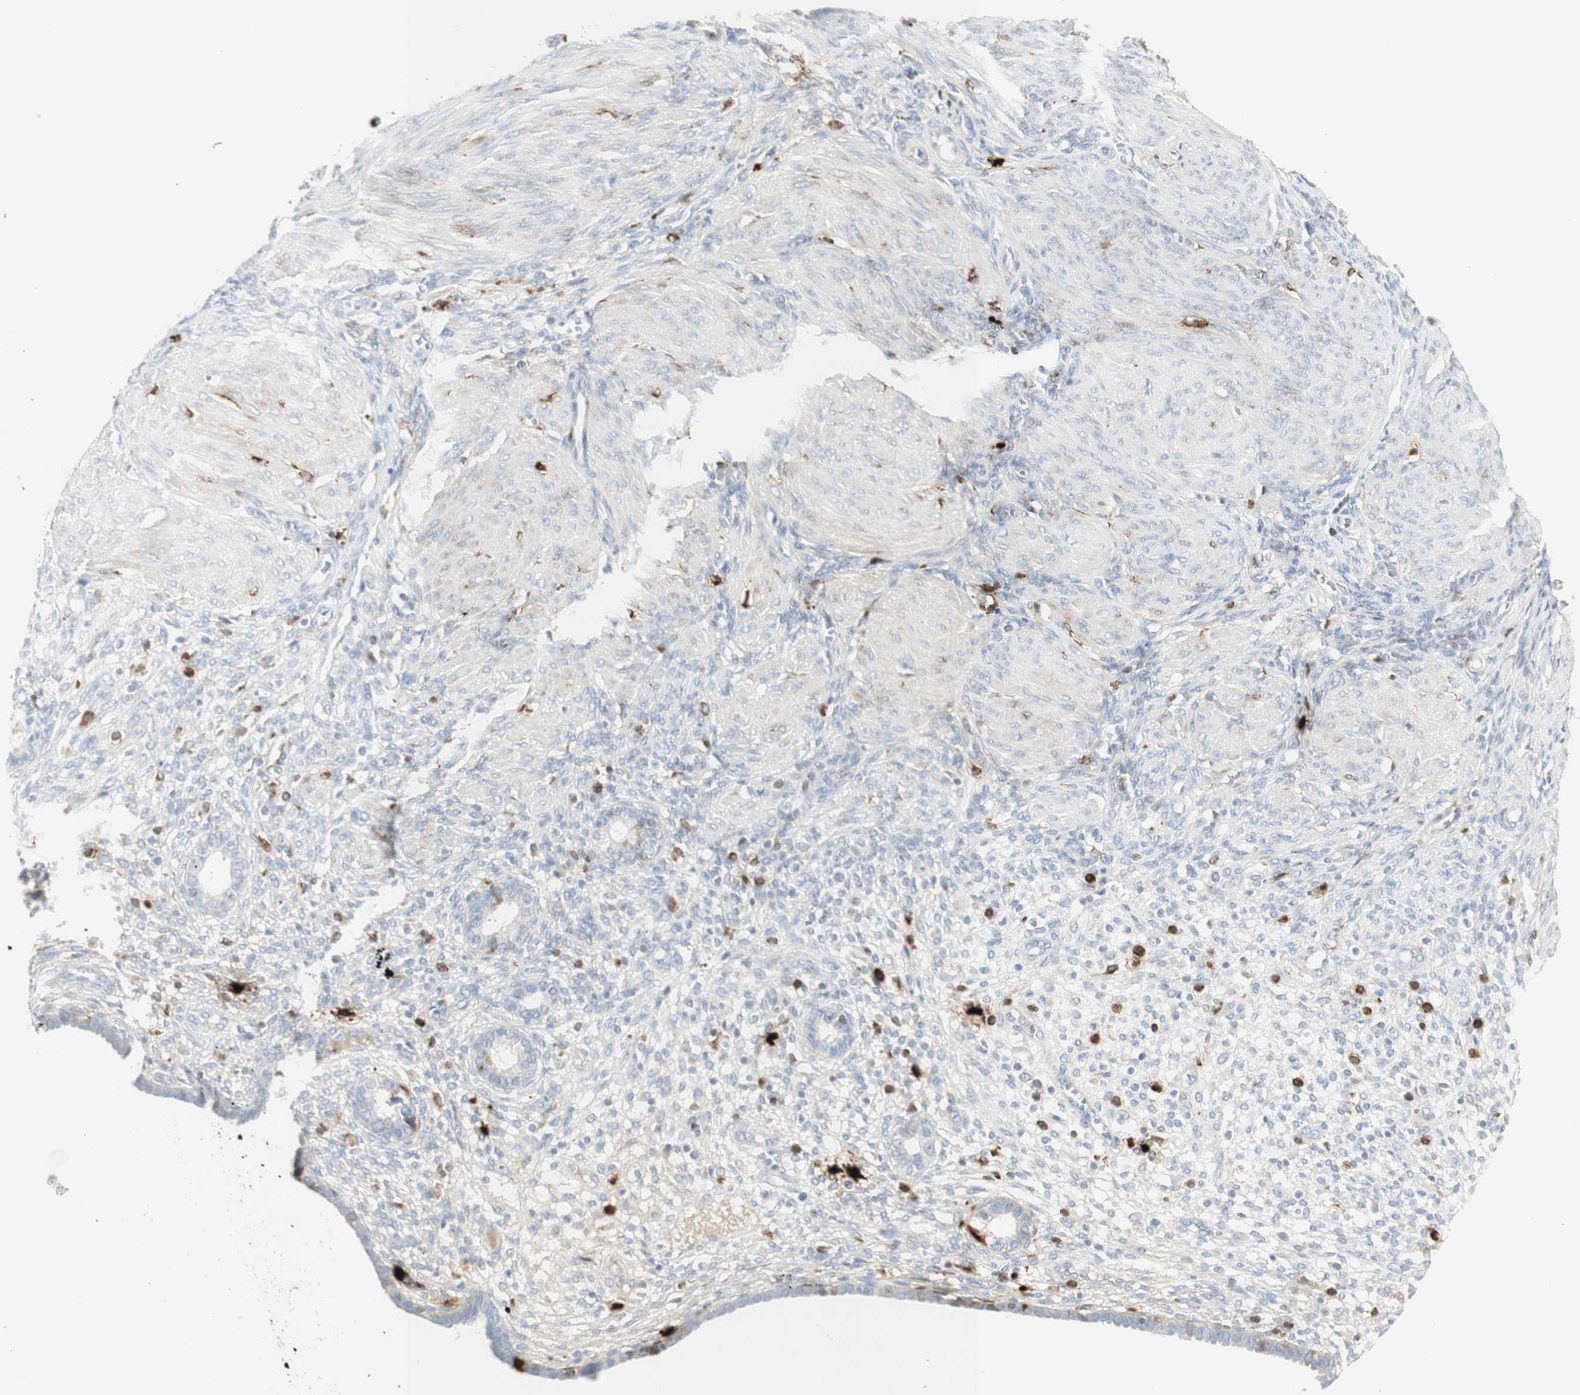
{"staining": {"intensity": "strong", "quantity": "<25%", "location": "cytoplasmic/membranous"}, "tissue": "endometrium", "cell_type": "Cells in endometrial stroma", "image_type": "normal", "snomed": [{"axis": "morphology", "description": "Normal tissue, NOS"}, {"axis": "topography", "description": "Endometrium"}], "caption": "Strong cytoplasmic/membranous protein expression is present in approximately <25% of cells in endometrial stroma in endometrium. The protein of interest is stained brown, and the nuclei are stained in blue (DAB IHC with brightfield microscopy, high magnification).", "gene": "MDK", "patient": {"sex": "female", "age": 72}}